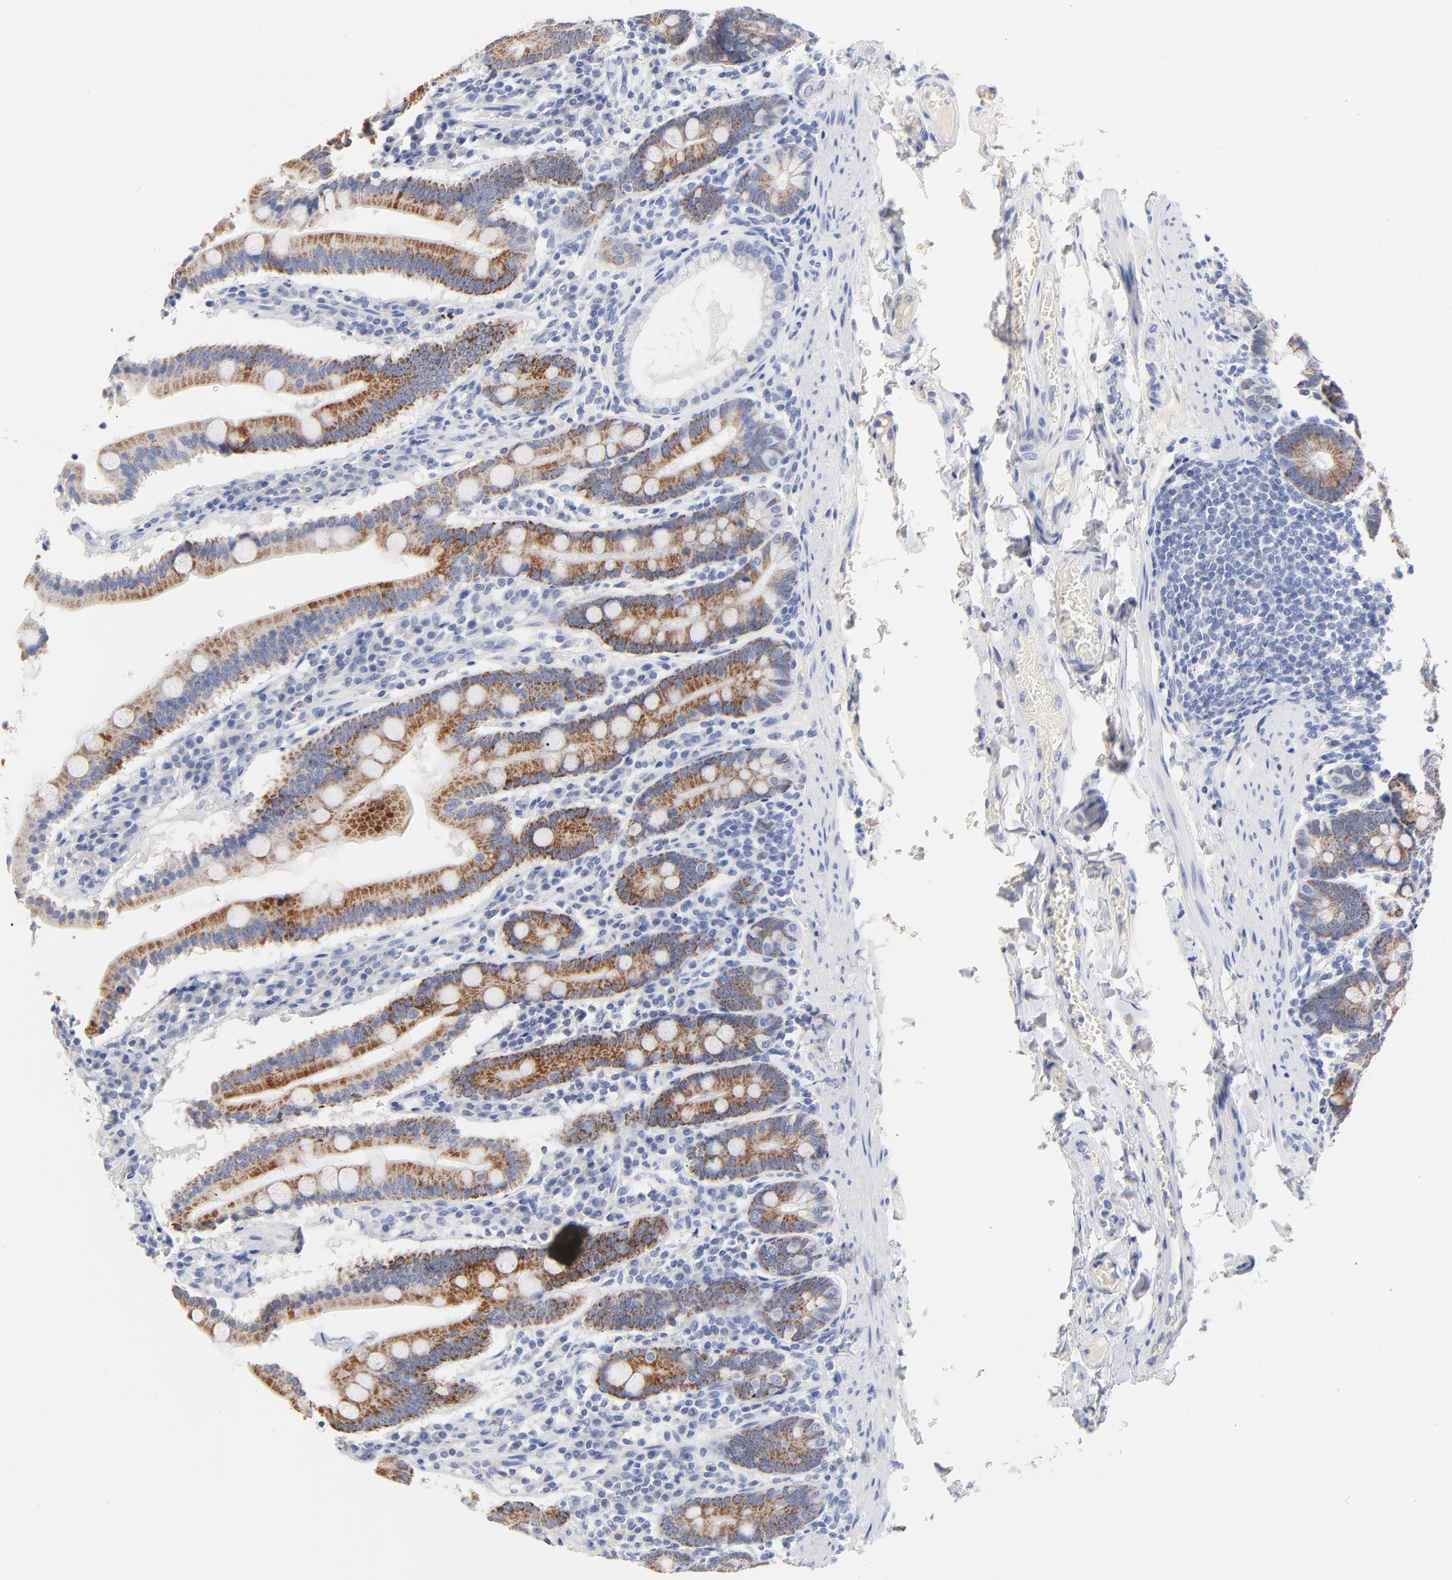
{"staining": {"intensity": "moderate", "quantity": ">75%", "location": "cytoplasmic/membranous"}, "tissue": "duodenum", "cell_type": "Glandular cells", "image_type": "normal", "snomed": [{"axis": "morphology", "description": "Normal tissue, NOS"}, {"axis": "topography", "description": "Duodenum"}], "caption": "Brown immunohistochemical staining in normal duodenum displays moderate cytoplasmic/membranous staining in about >75% of glandular cells.", "gene": "CPS1", "patient": {"sex": "male", "age": 50}}